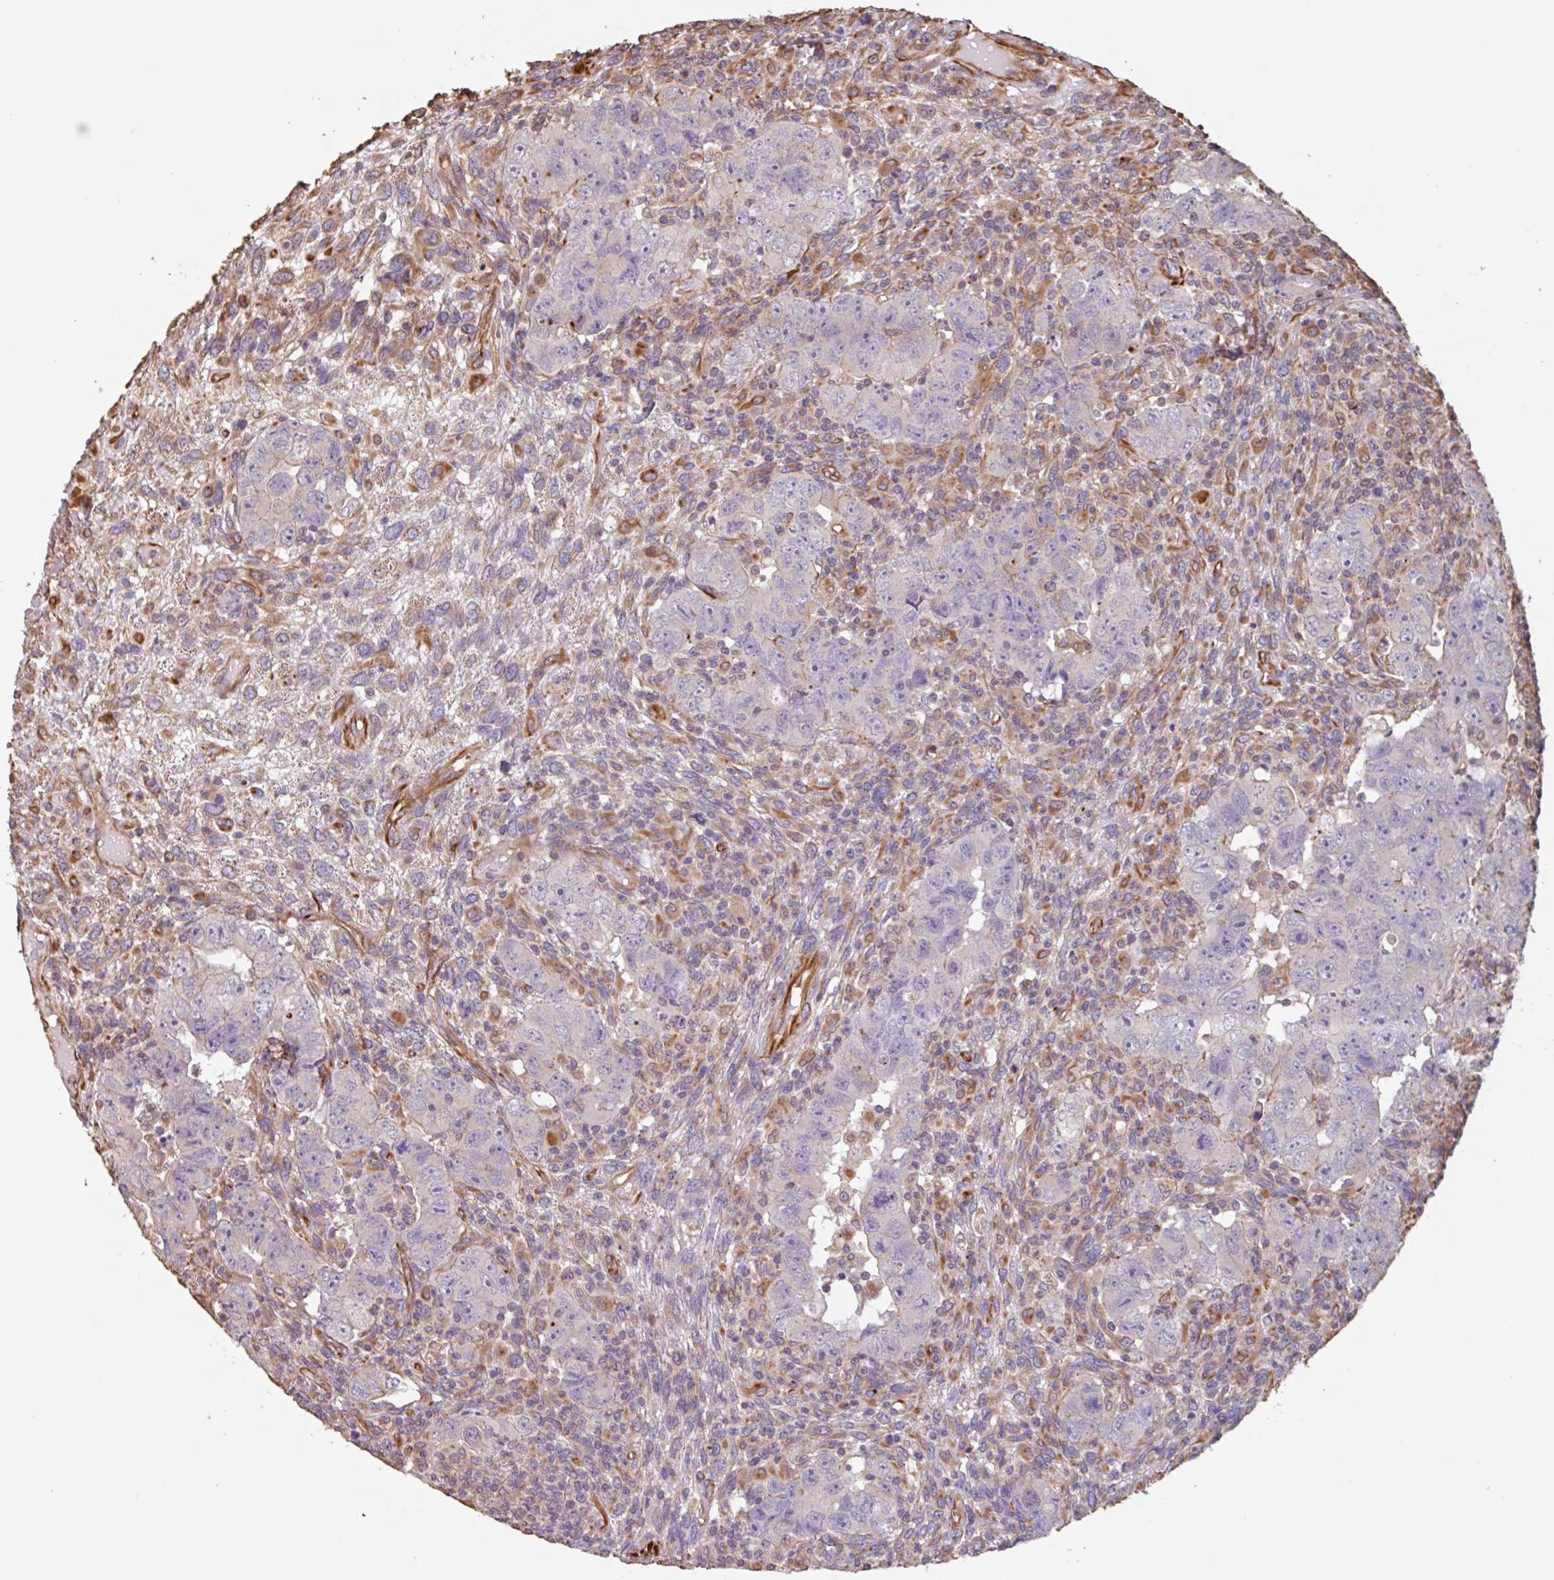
{"staining": {"intensity": "negative", "quantity": "none", "location": "none"}, "tissue": "testis cancer", "cell_type": "Tumor cells", "image_type": "cancer", "snomed": [{"axis": "morphology", "description": "Carcinoma, Embryonal, NOS"}, {"axis": "topography", "description": "Testis"}], "caption": "Immunohistochemistry image of neoplastic tissue: human embryonal carcinoma (testis) stained with DAB (3,3'-diaminobenzidine) reveals no significant protein staining in tumor cells.", "gene": "ZNF790", "patient": {"sex": "male", "age": 24}}